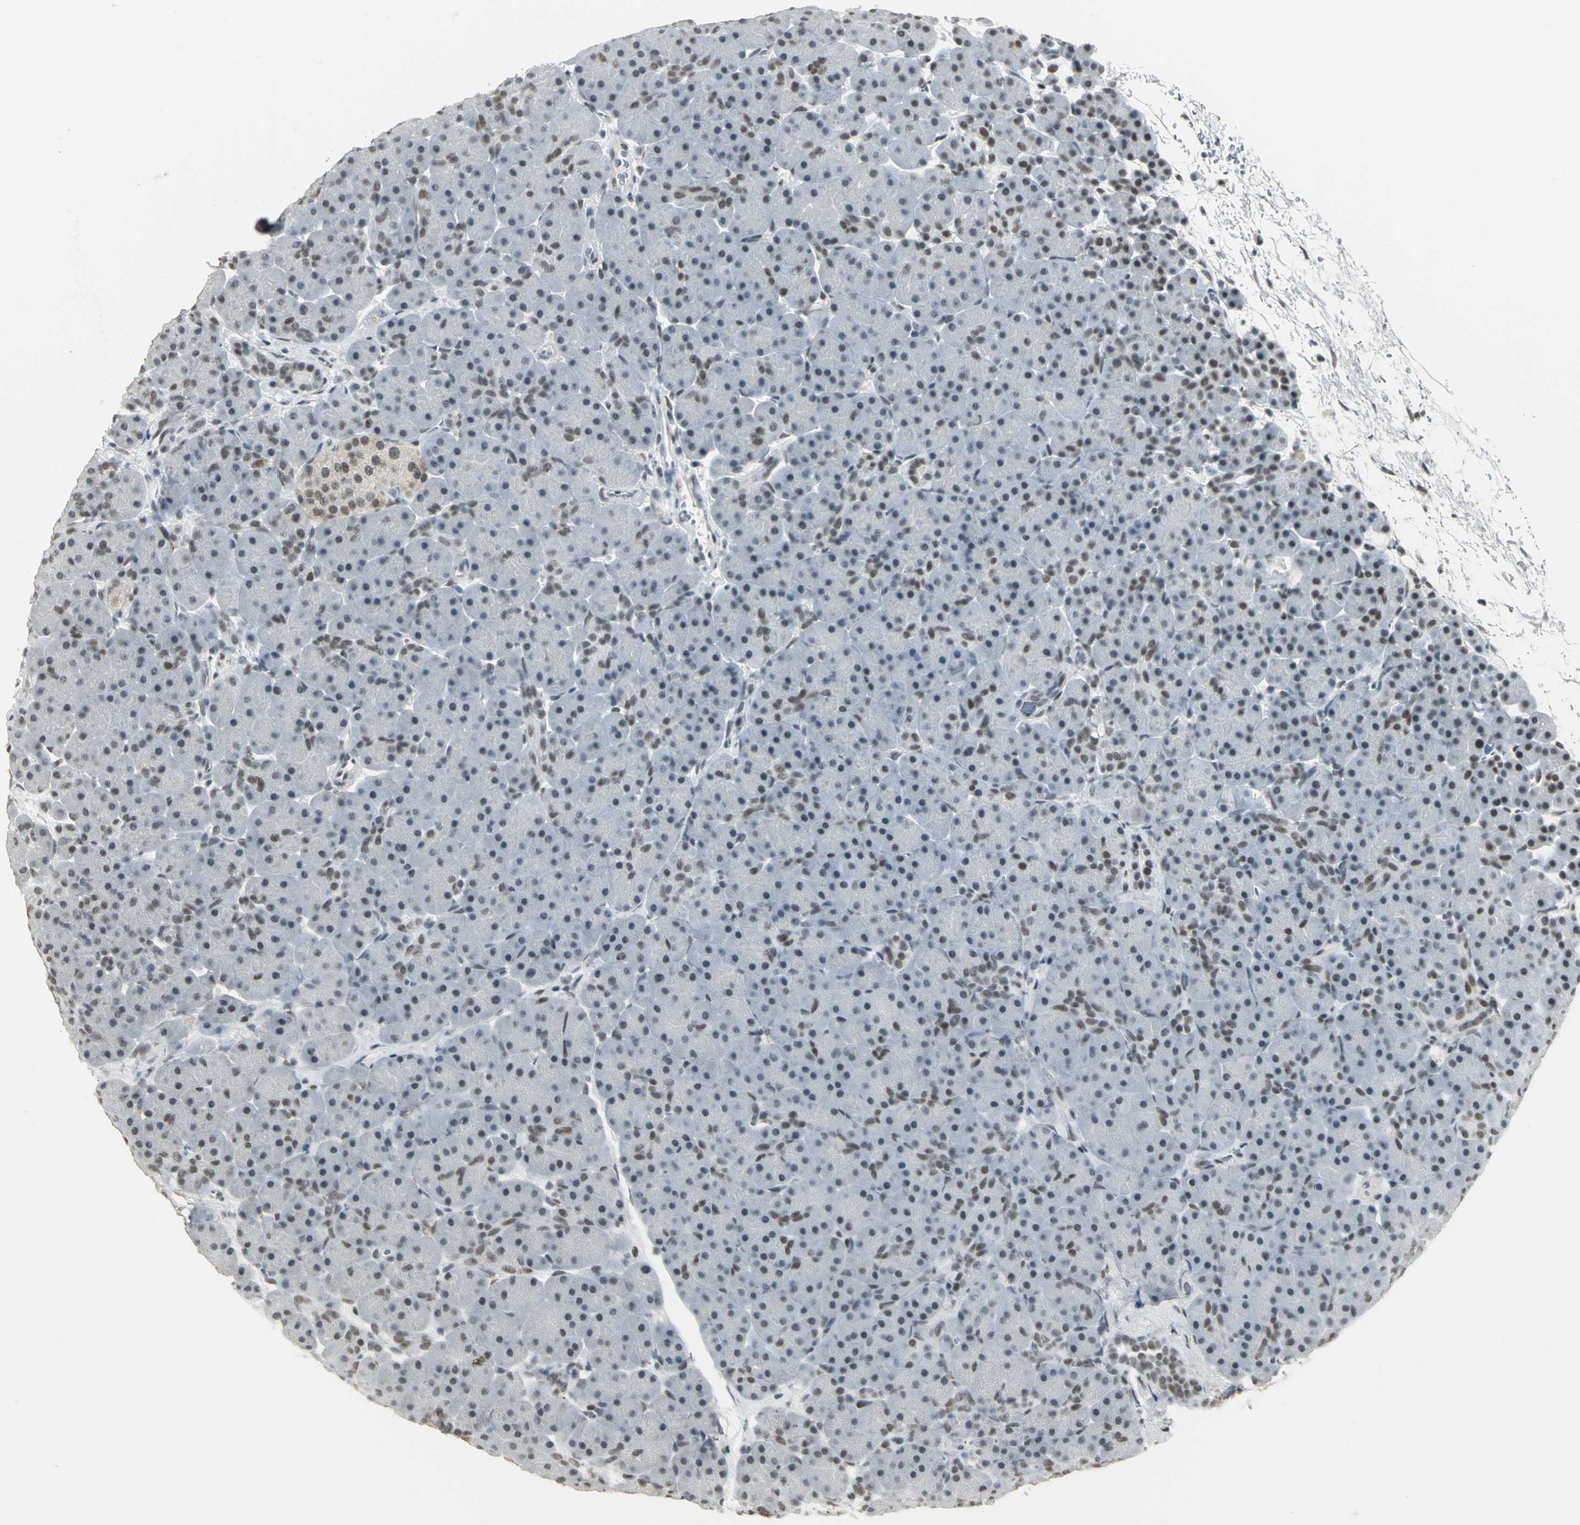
{"staining": {"intensity": "weak", "quantity": ">75%", "location": "nuclear"}, "tissue": "pancreas", "cell_type": "Exocrine glandular cells", "image_type": "normal", "snomed": [{"axis": "morphology", "description": "Normal tissue, NOS"}, {"axis": "topography", "description": "Pancreas"}], "caption": "Immunohistochemistry (IHC) image of normal pancreas: human pancreas stained using immunohistochemistry exhibits low levels of weak protein expression localized specifically in the nuclear of exocrine glandular cells, appearing as a nuclear brown color.", "gene": "CBX3", "patient": {"sex": "male", "age": 66}}